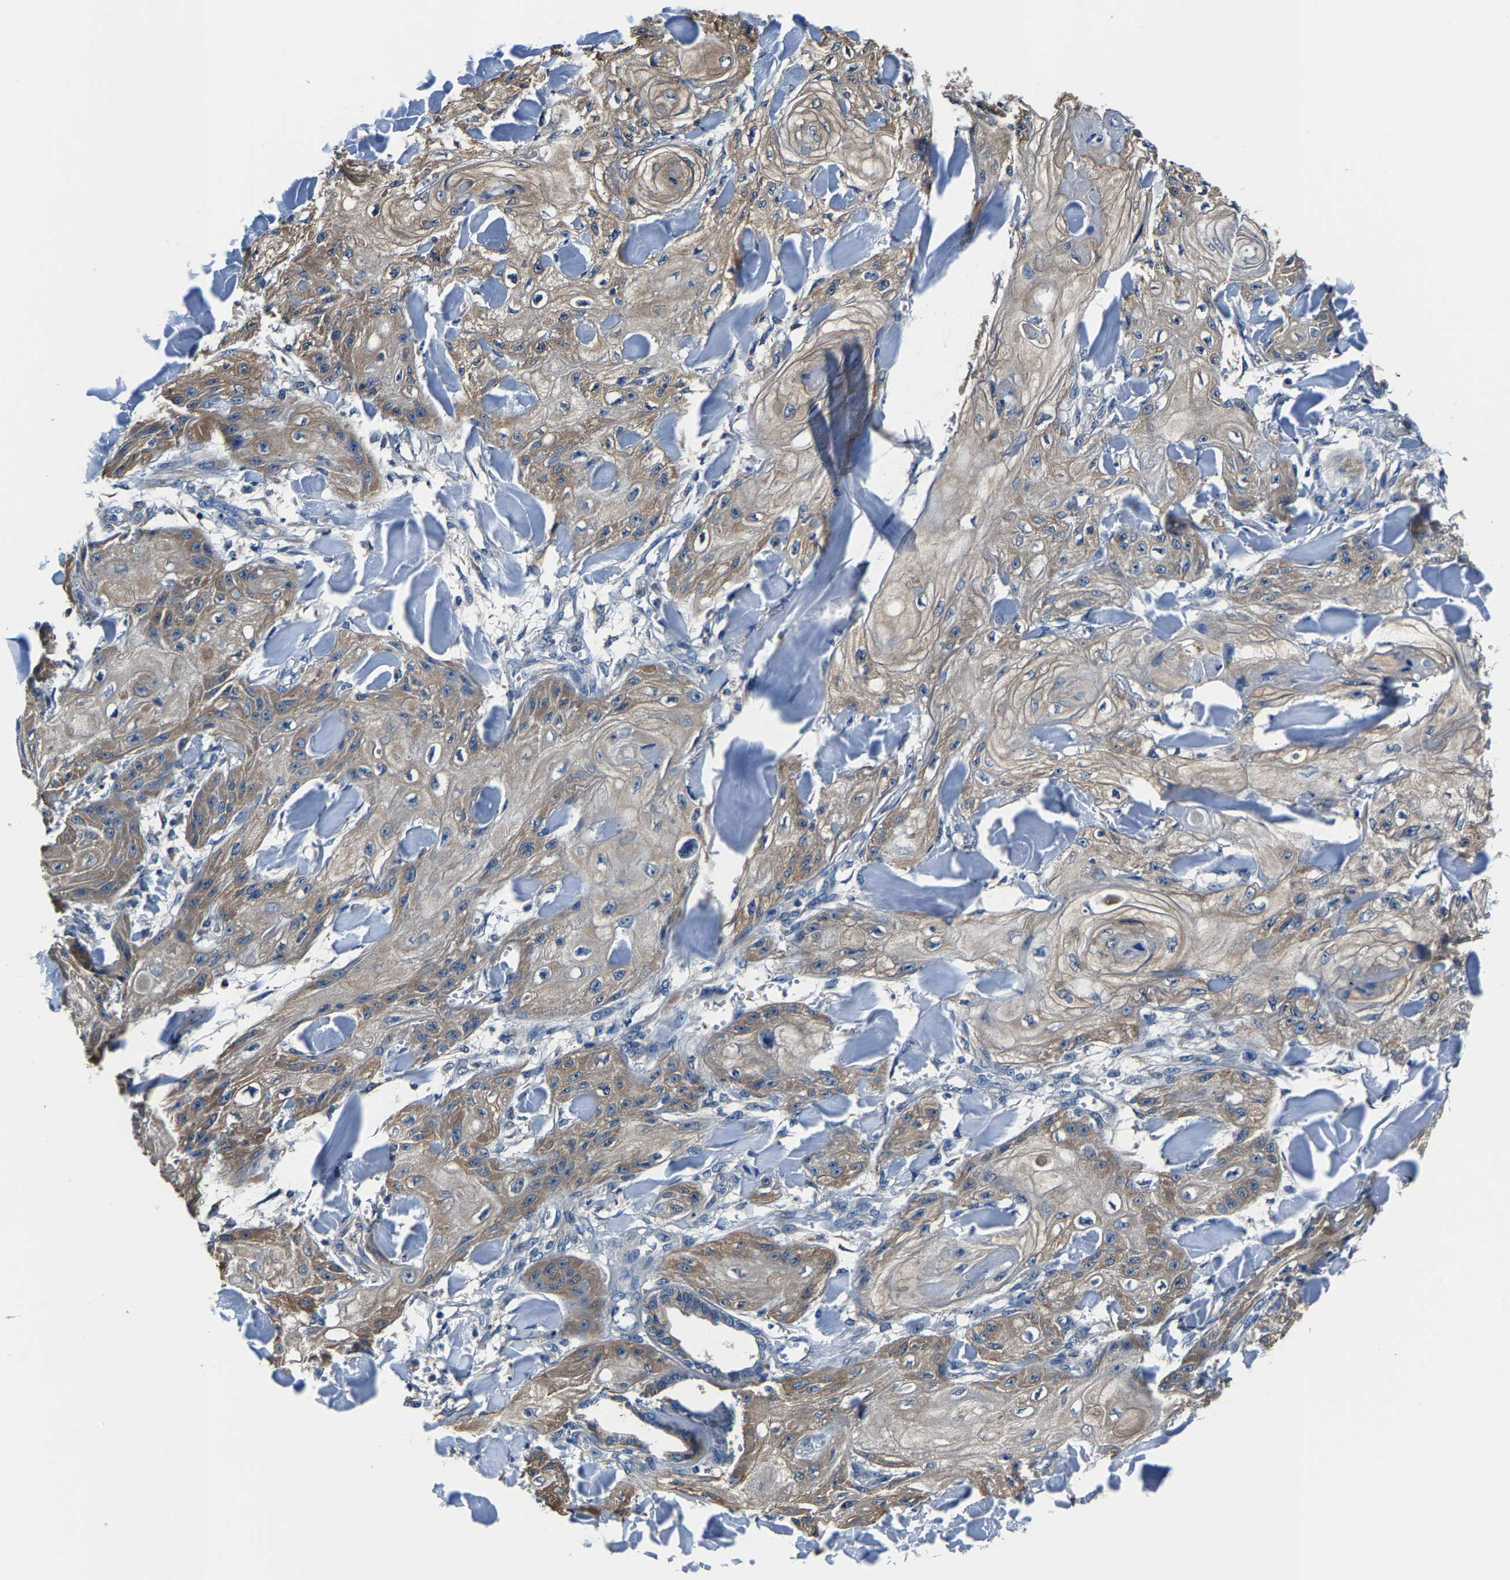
{"staining": {"intensity": "weak", "quantity": ">75%", "location": "cytoplasmic/membranous"}, "tissue": "skin cancer", "cell_type": "Tumor cells", "image_type": "cancer", "snomed": [{"axis": "morphology", "description": "Squamous cell carcinoma, NOS"}, {"axis": "topography", "description": "Skin"}], "caption": "Skin cancer (squamous cell carcinoma) stained with DAB (3,3'-diaminobenzidine) immunohistochemistry reveals low levels of weak cytoplasmic/membranous positivity in about >75% of tumor cells. The staining was performed using DAB, with brown indicating positive protein expression. Nuclei are stained blue with hematoxylin.", "gene": "ALDOB", "patient": {"sex": "male", "age": 74}}